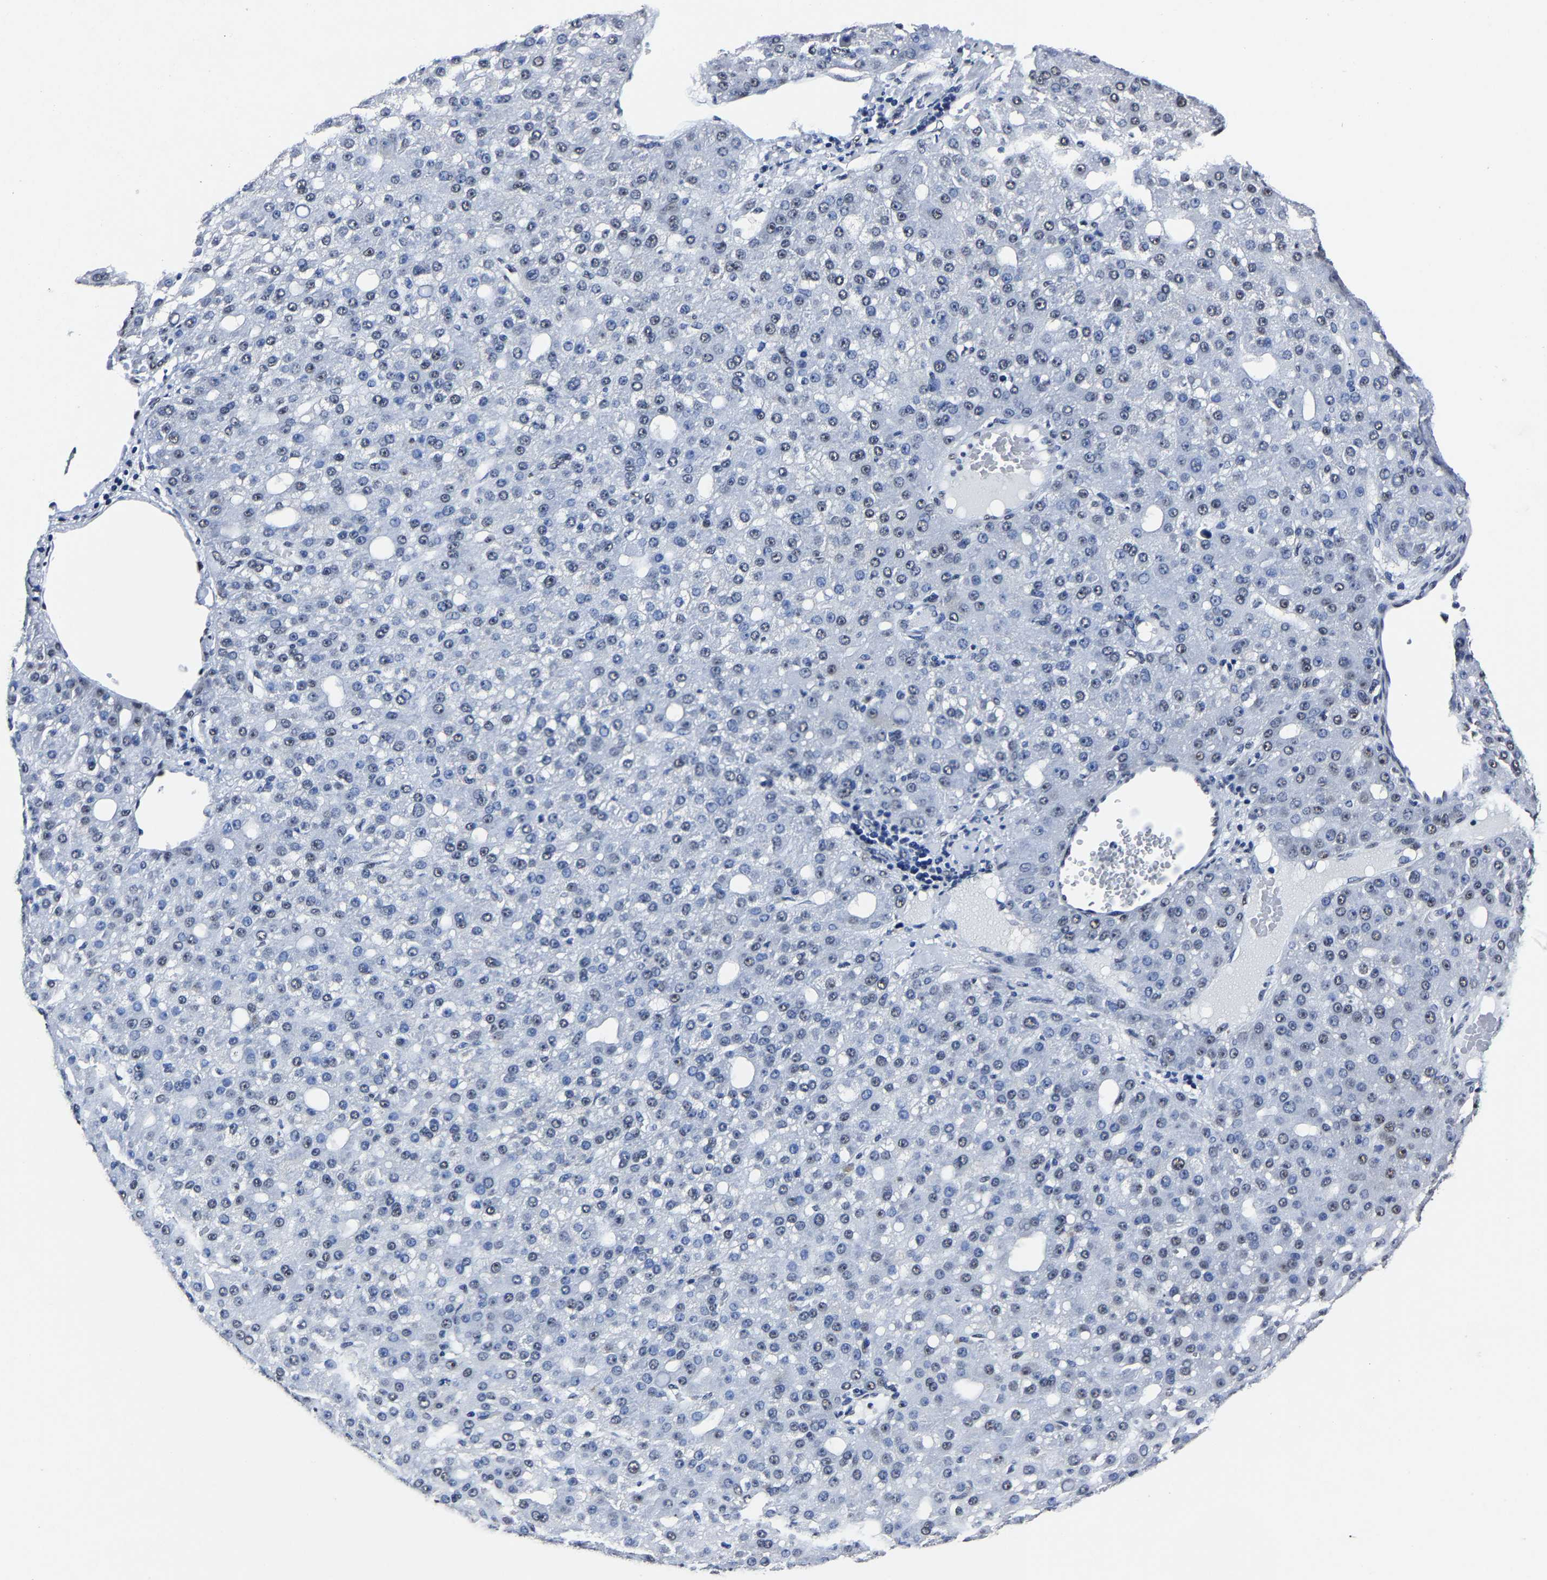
{"staining": {"intensity": "negative", "quantity": "none", "location": "none"}, "tissue": "liver cancer", "cell_type": "Tumor cells", "image_type": "cancer", "snomed": [{"axis": "morphology", "description": "Carcinoma, Hepatocellular, NOS"}, {"axis": "topography", "description": "Liver"}], "caption": "Tumor cells show no significant expression in liver hepatocellular carcinoma.", "gene": "RBM45", "patient": {"sex": "male", "age": 67}}